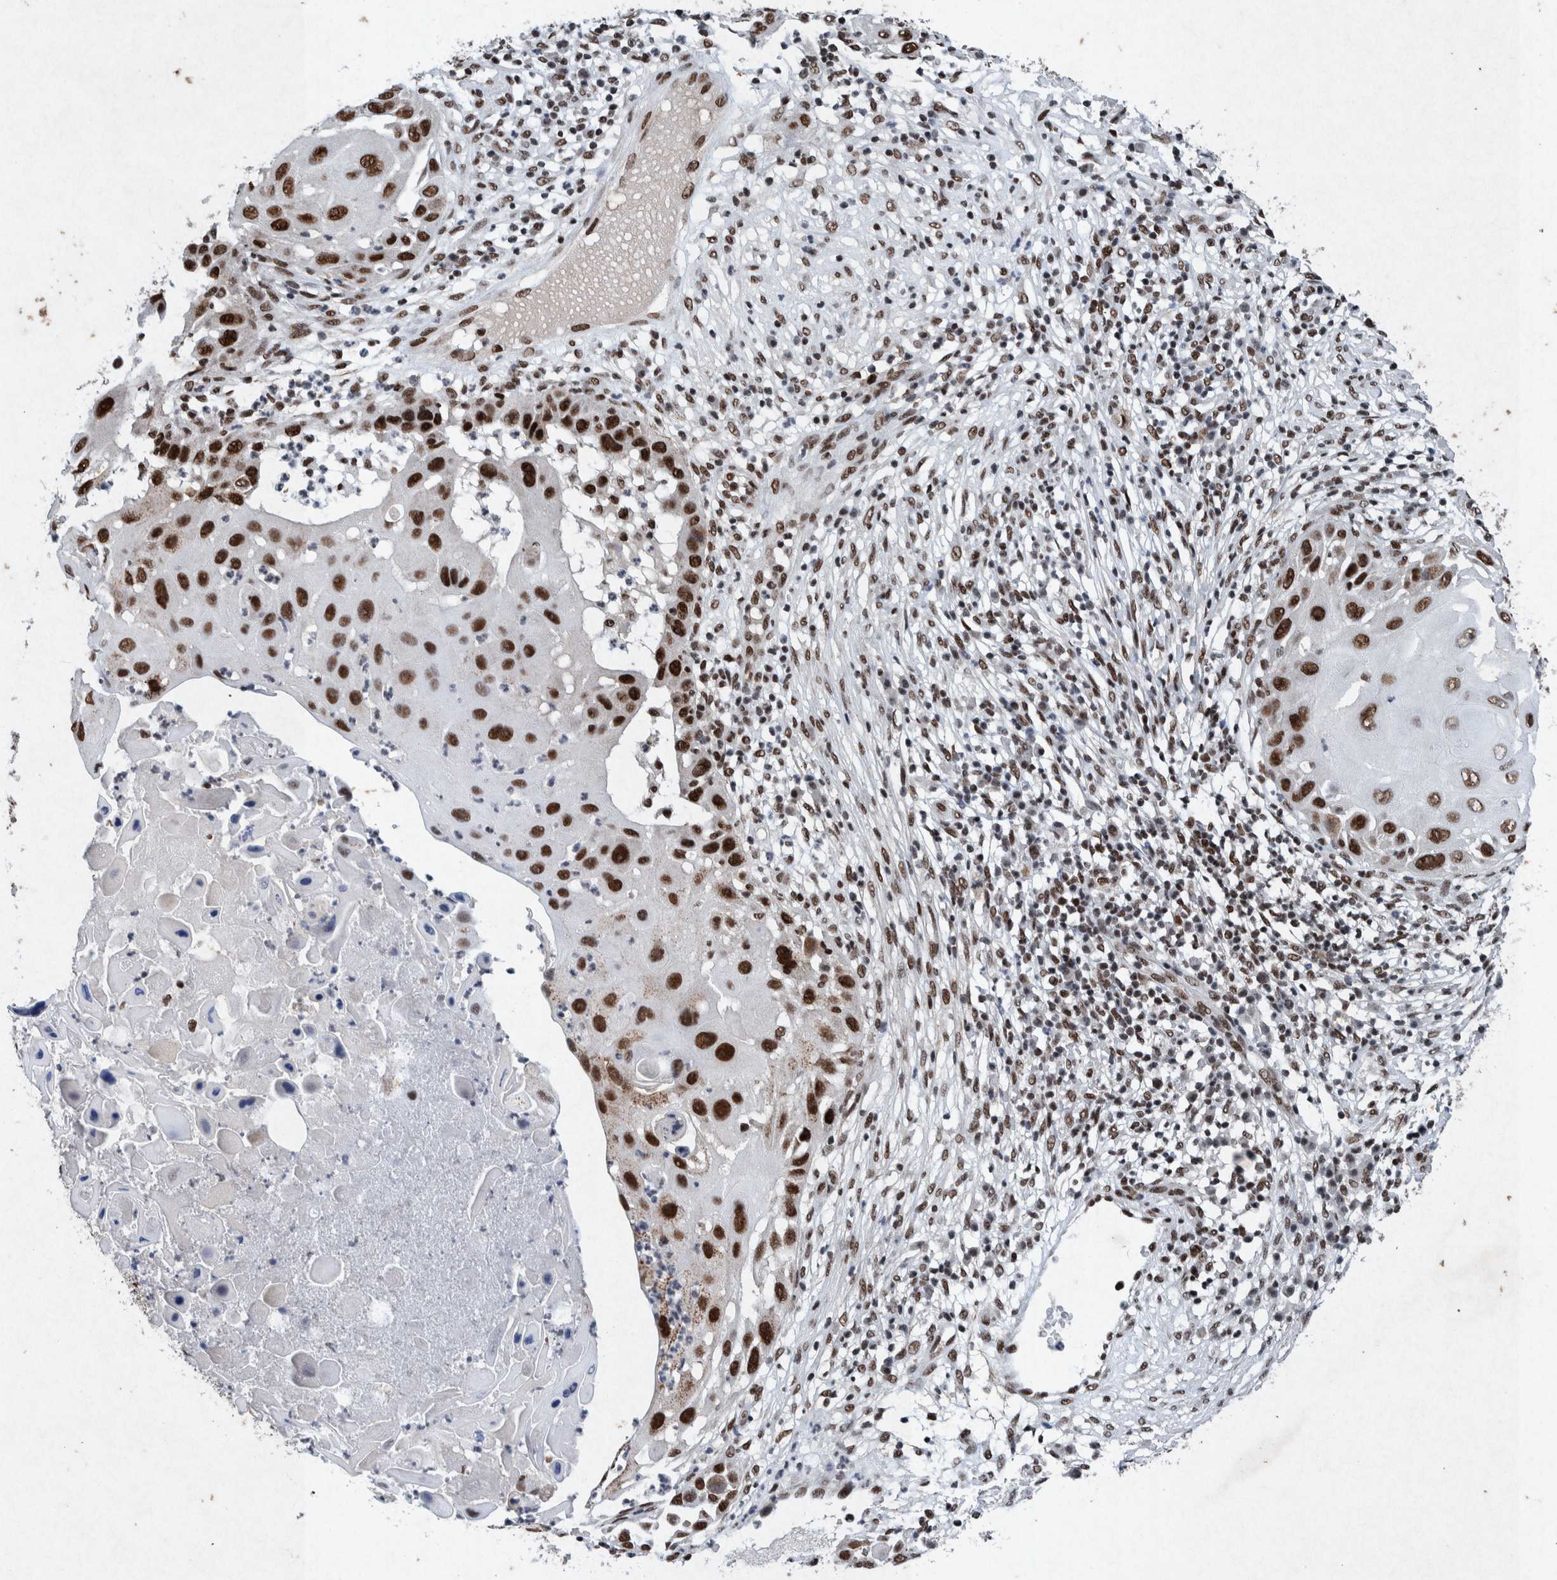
{"staining": {"intensity": "strong", "quantity": ">75%", "location": "nuclear"}, "tissue": "skin cancer", "cell_type": "Tumor cells", "image_type": "cancer", "snomed": [{"axis": "morphology", "description": "Squamous cell carcinoma, NOS"}, {"axis": "topography", "description": "Skin"}], "caption": "Skin cancer was stained to show a protein in brown. There is high levels of strong nuclear positivity in approximately >75% of tumor cells.", "gene": "TAF10", "patient": {"sex": "female", "age": 44}}